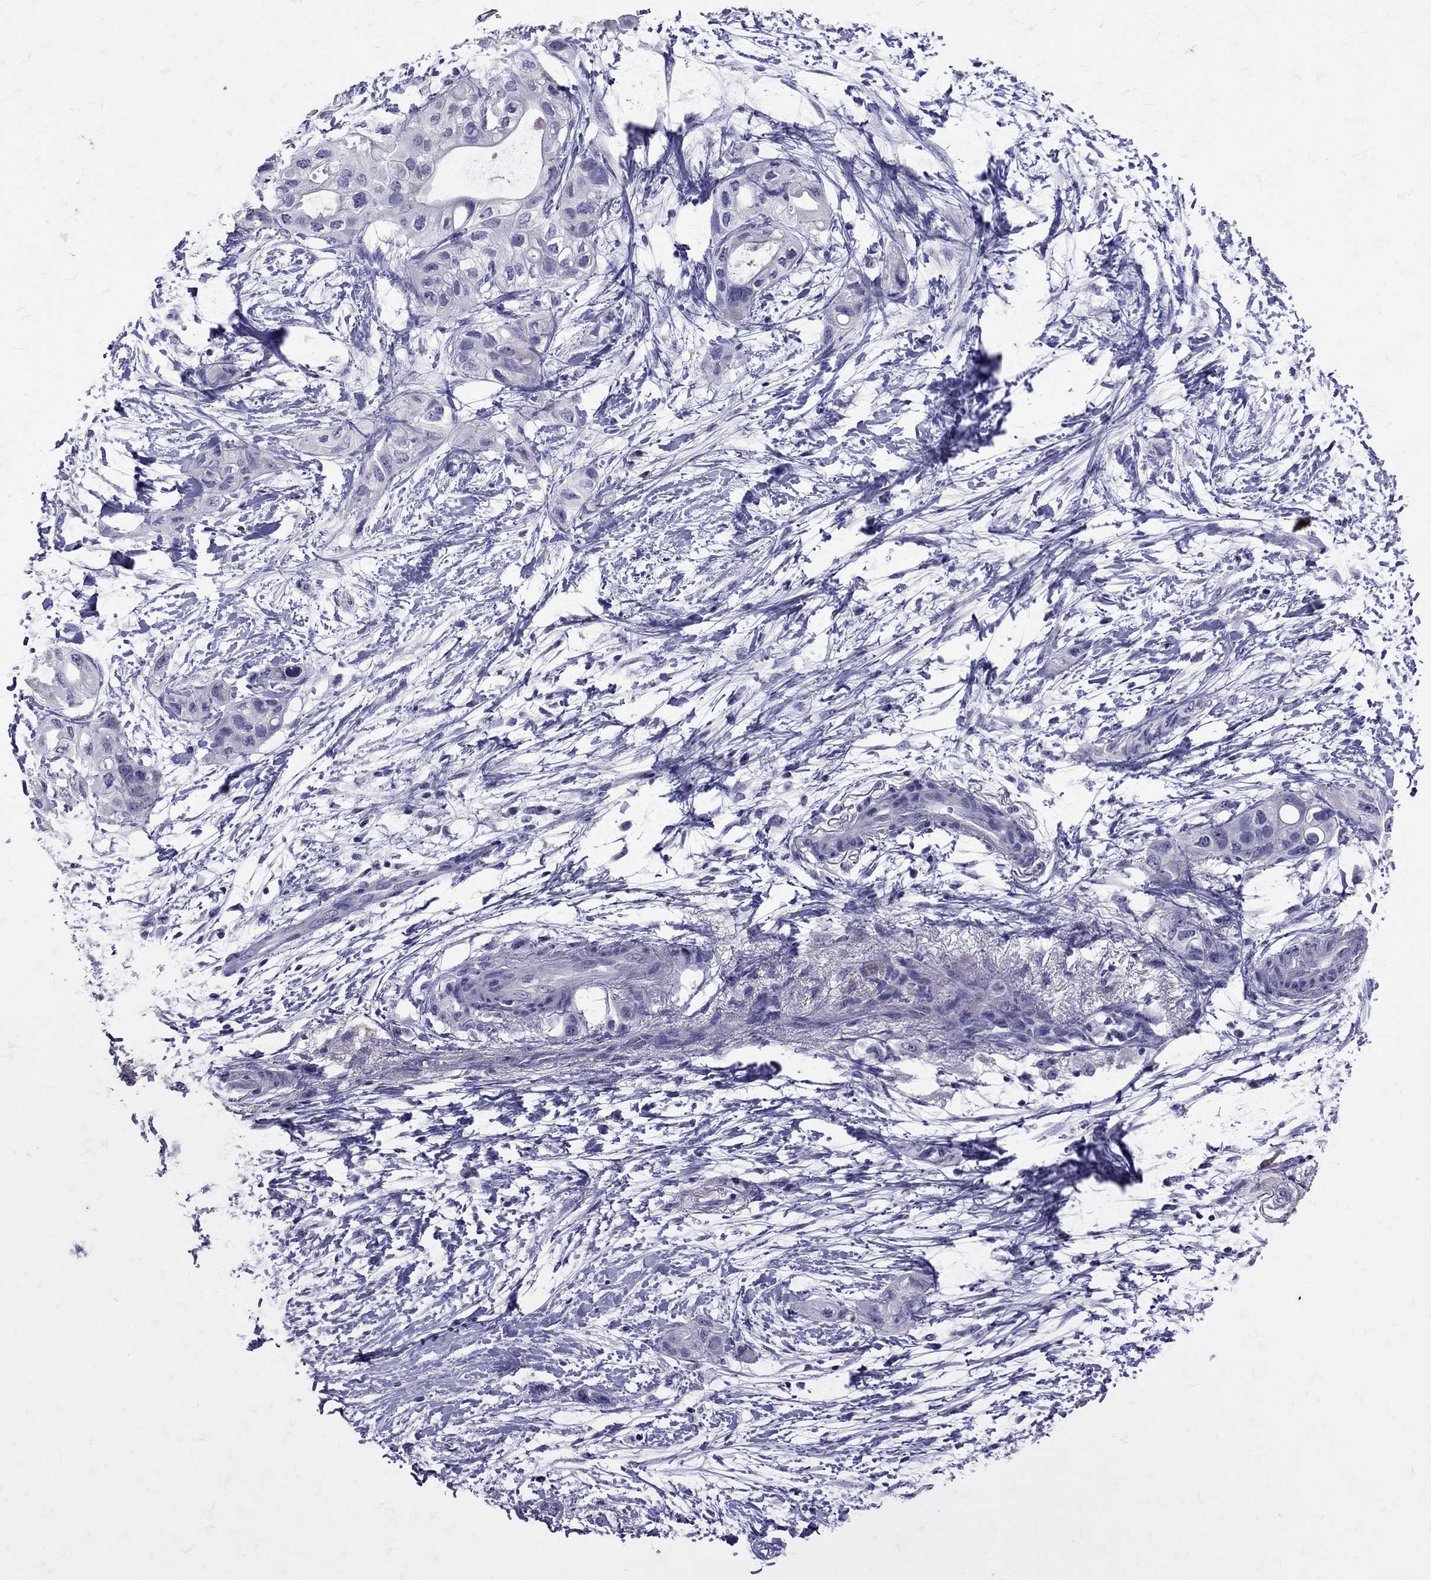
{"staining": {"intensity": "negative", "quantity": "none", "location": "none"}, "tissue": "pancreatic cancer", "cell_type": "Tumor cells", "image_type": "cancer", "snomed": [{"axis": "morphology", "description": "Adenocarcinoma, NOS"}, {"axis": "topography", "description": "Pancreas"}], "caption": "High power microscopy micrograph of an immunohistochemistry (IHC) micrograph of adenocarcinoma (pancreatic), revealing no significant staining in tumor cells.", "gene": "SST", "patient": {"sex": "female", "age": 72}}